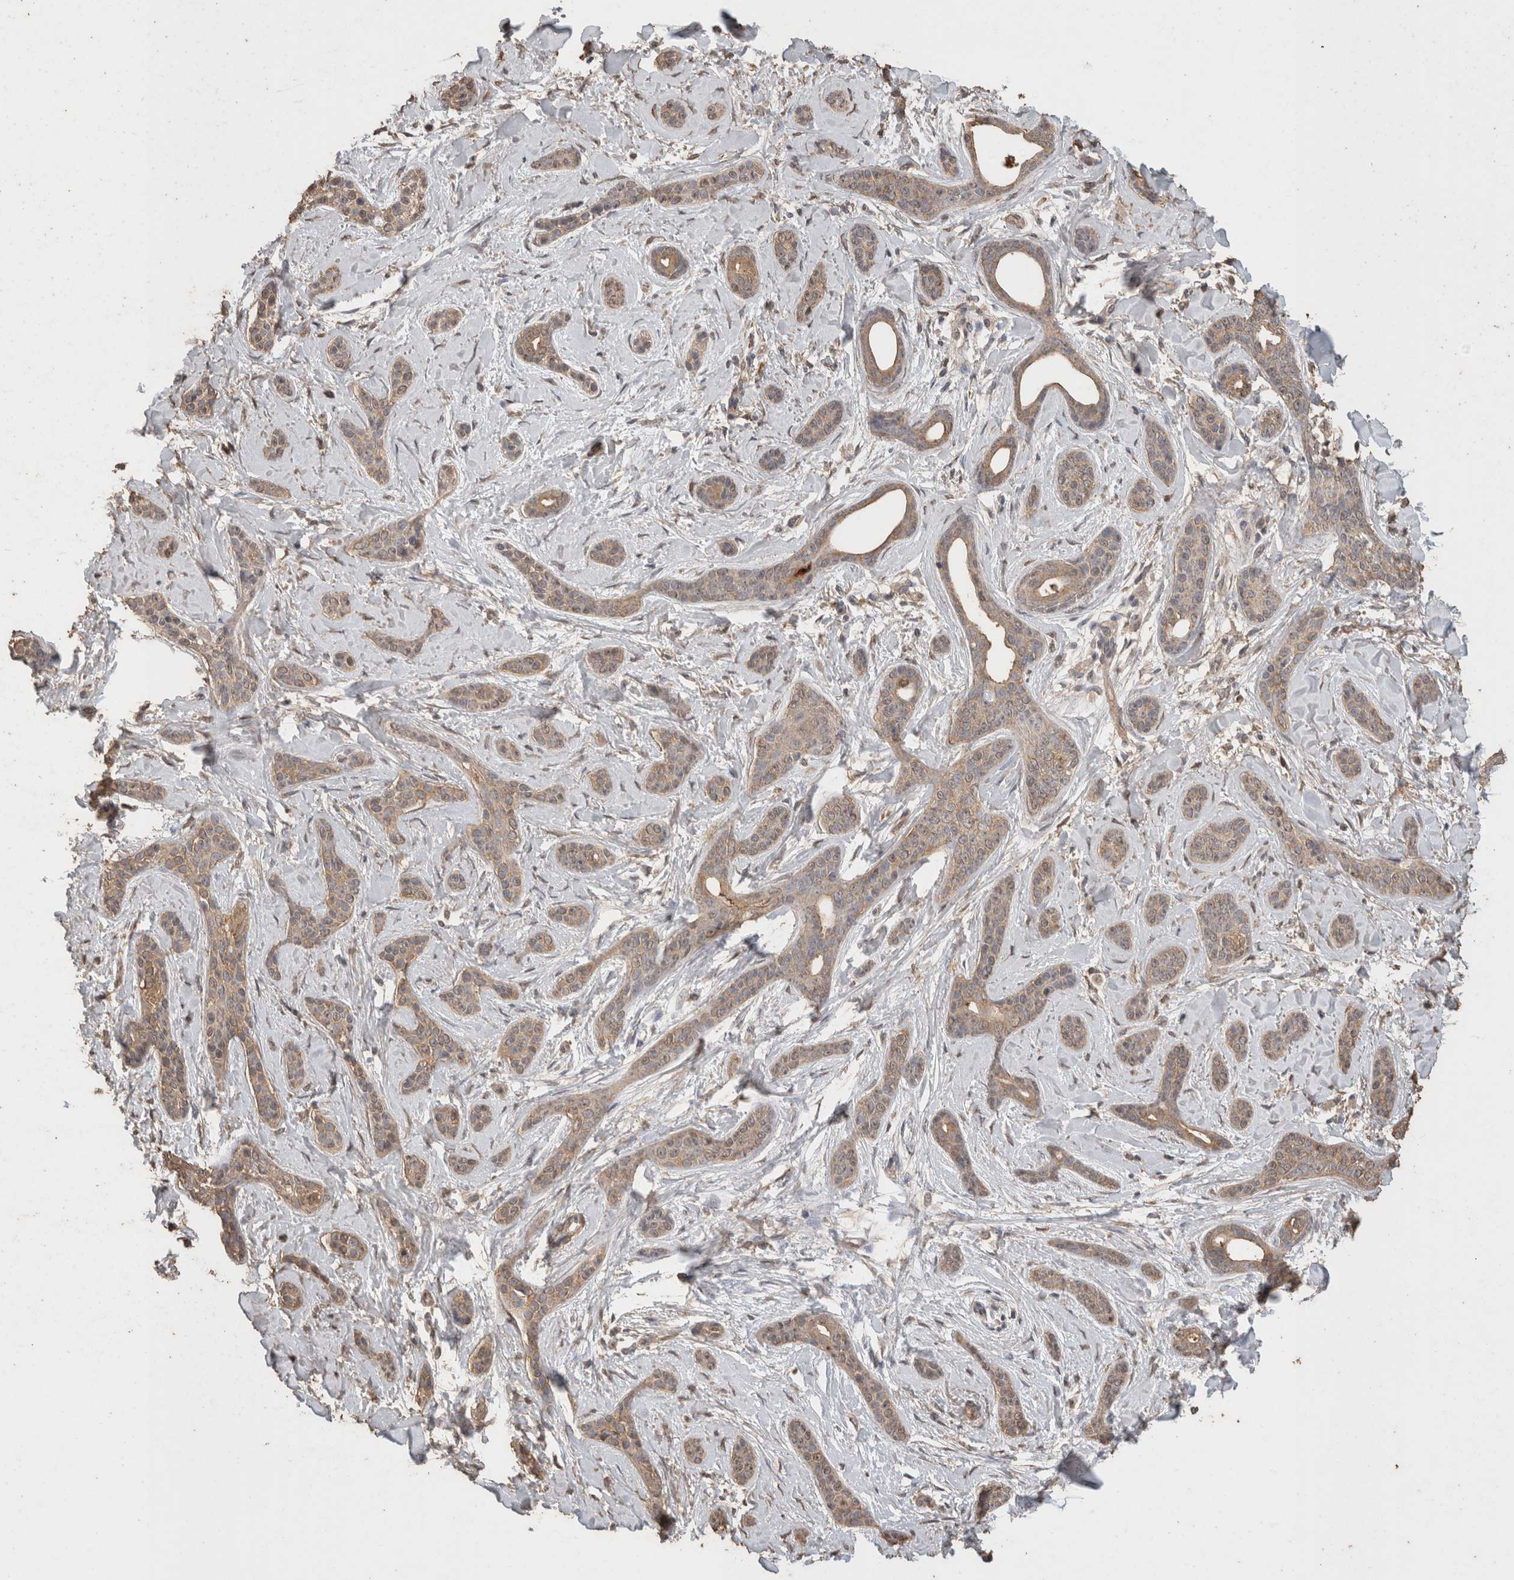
{"staining": {"intensity": "weak", "quantity": ">75%", "location": "cytoplasmic/membranous"}, "tissue": "skin cancer", "cell_type": "Tumor cells", "image_type": "cancer", "snomed": [{"axis": "morphology", "description": "Basal cell carcinoma"}, {"axis": "morphology", "description": "Adnexal tumor, benign"}, {"axis": "topography", "description": "Skin"}], "caption": "Human benign adnexal tumor (skin) stained with a brown dye displays weak cytoplasmic/membranous positive expression in about >75% of tumor cells.", "gene": "CX3CL1", "patient": {"sex": "female", "age": 42}}